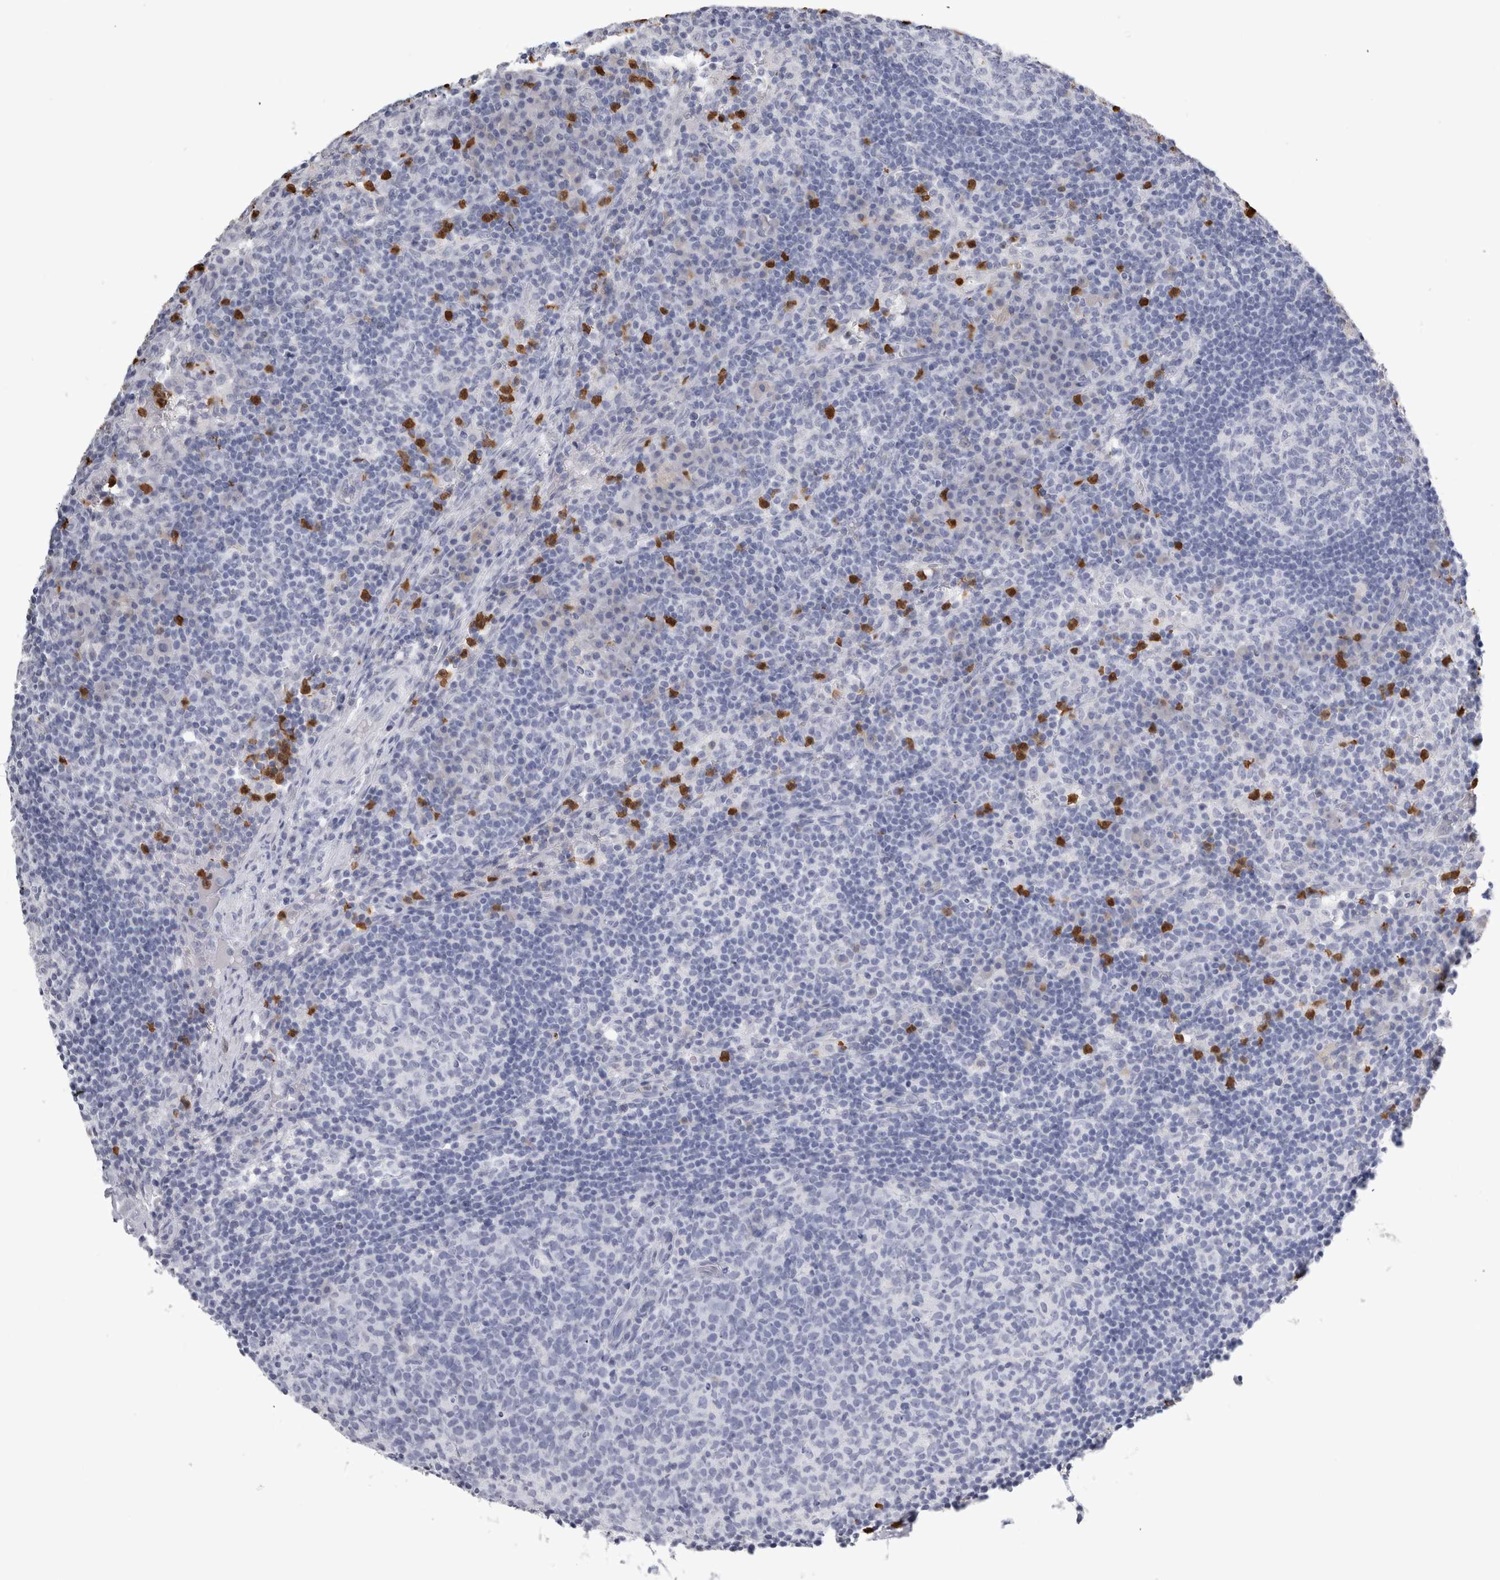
{"staining": {"intensity": "negative", "quantity": "none", "location": "none"}, "tissue": "lymph node", "cell_type": "Germinal center cells", "image_type": "normal", "snomed": [{"axis": "morphology", "description": "Normal tissue, NOS"}, {"axis": "morphology", "description": "Inflammation, NOS"}, {"axis": "topography", "description": "Lymph node"}], "caption": "High power microscopy micrograph of an immunohistochemistry (IHC) image of normal lymph node, revealing no significant staining in germinal center cells. (Immunohistochemistry (ihc), brightfield microscopy, high magnification).", "gene": "S100A12", "patient": {"sex": "male", "age": 55}}